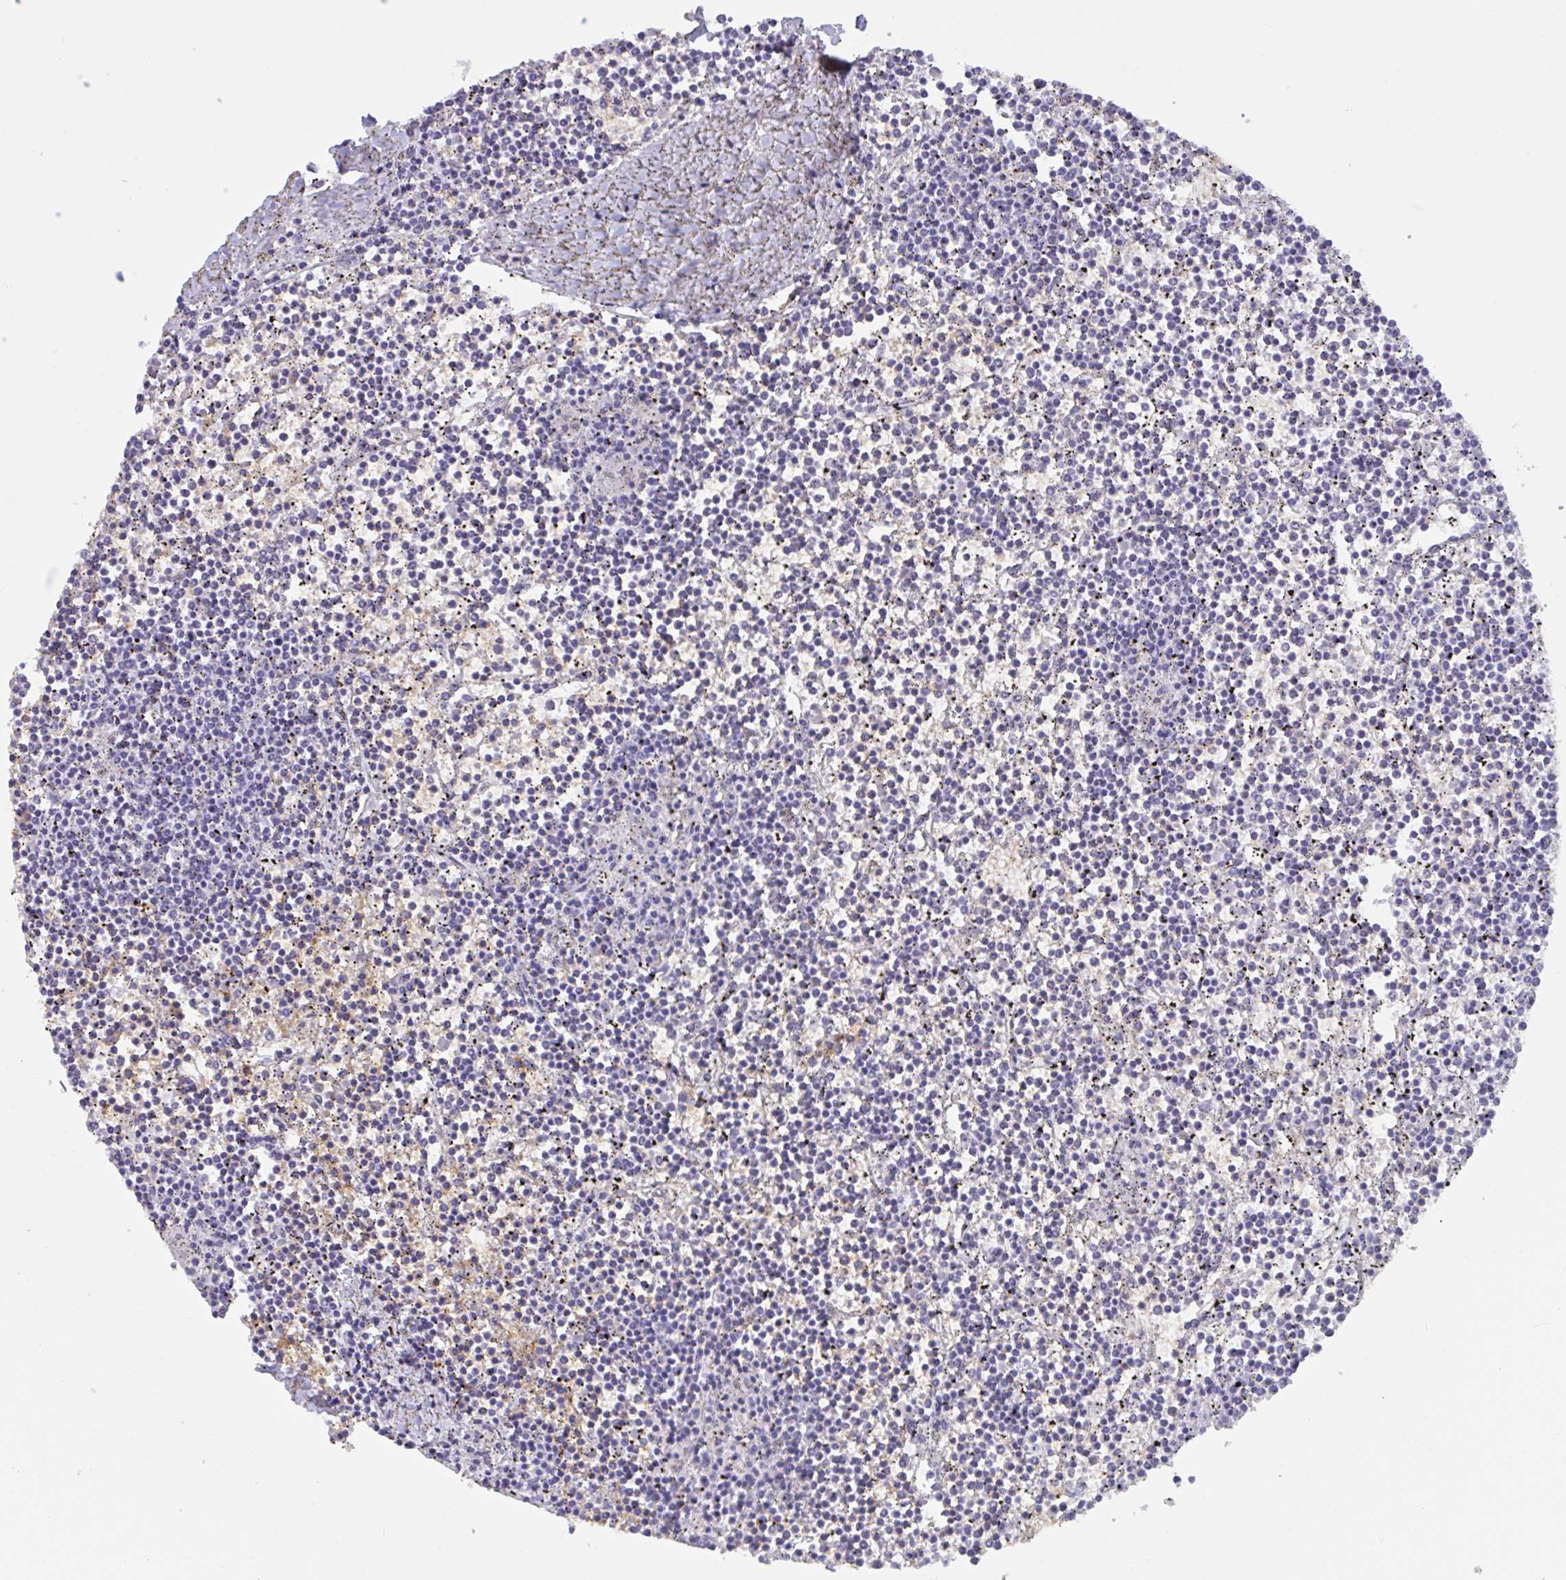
{"staining": {"intensity": "negative", "quantity": "none", "location": "none"}, "tissue": "lymphoma", "cell_type": "Tumor cells", "image_type": "cancer", "snomed": [{"axis": "morphology", "description": "Malignant lymphoma, non-Hodgkin's type, Low grade"}, {"axis": "topography", "description": "Spleen"}], "caption": "A photomicrograph of human low-grade malignant lymphoma, non-Hodgkin's type is negative for staining in tumor cells.", "gene": "SLC2A1", "patient": {"sex": "female", "age": 19}}